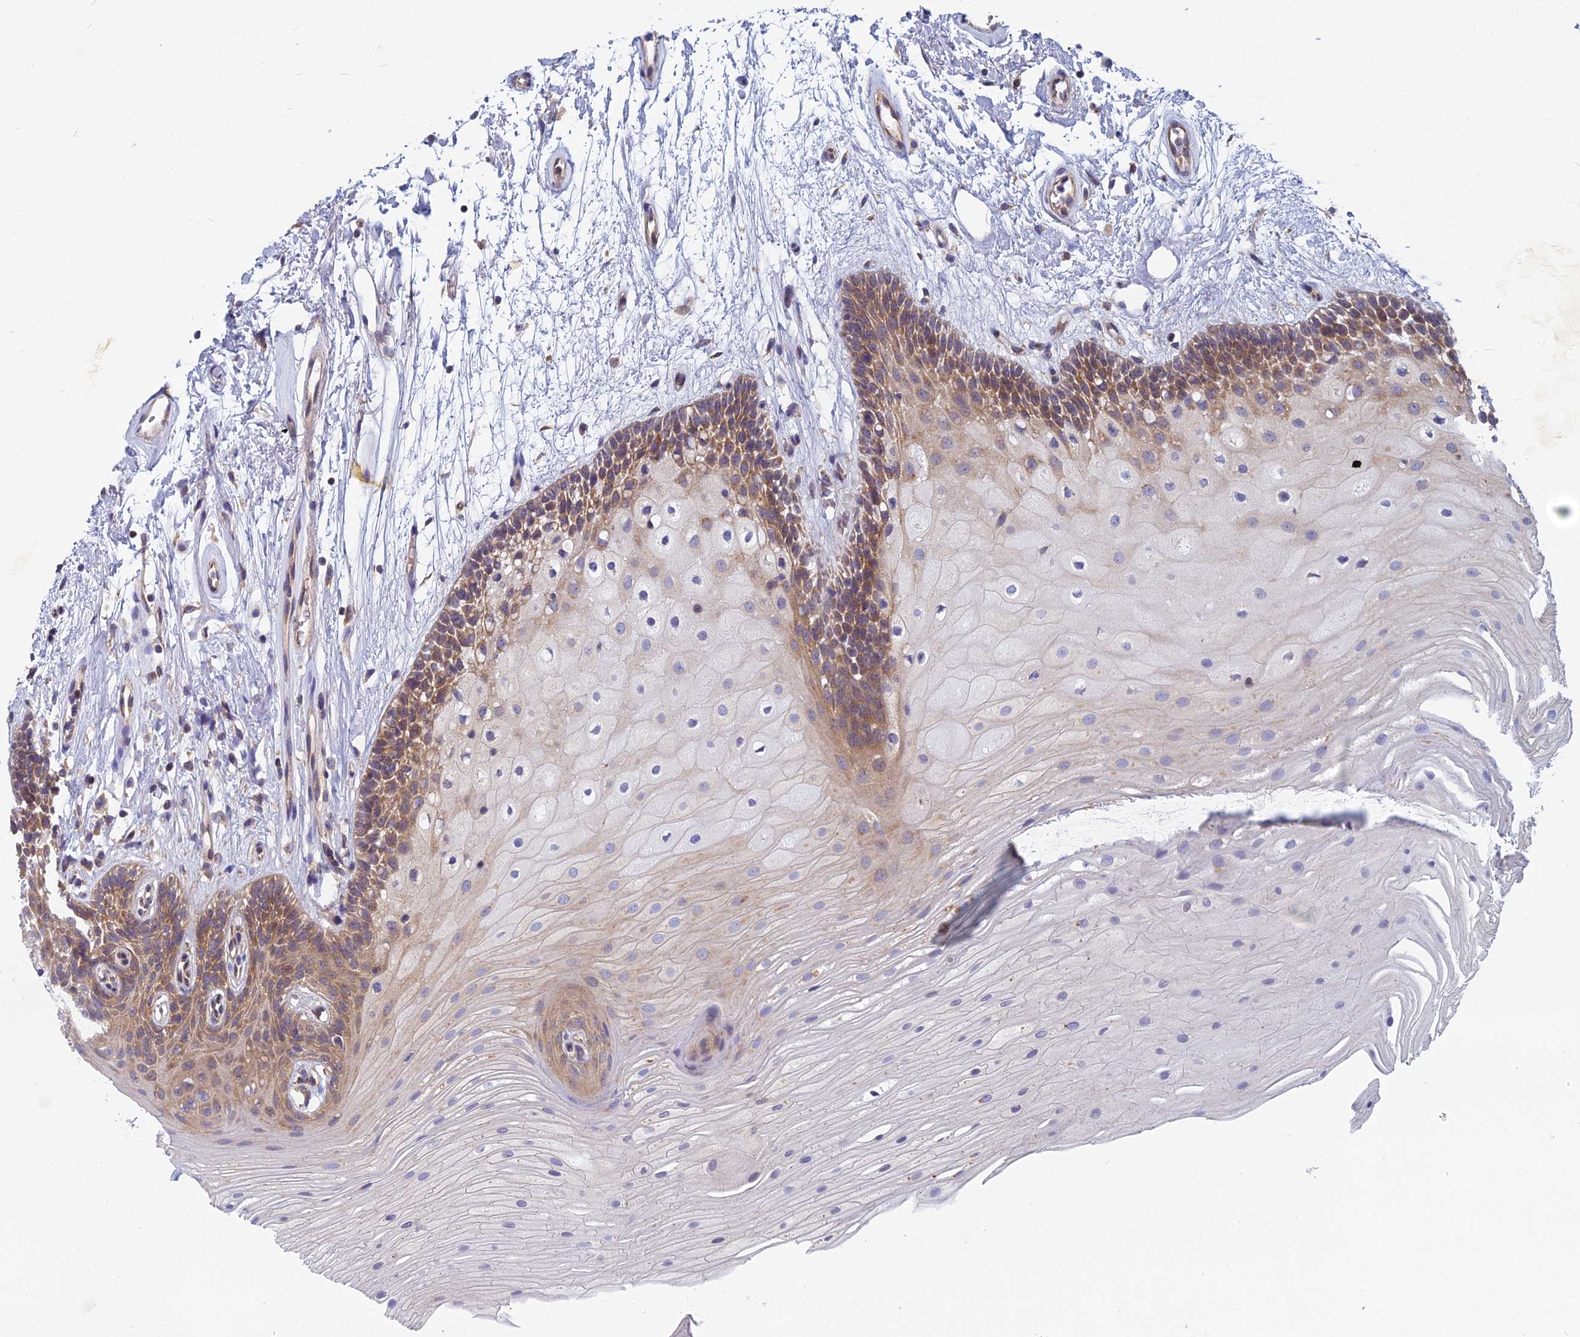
{"staining": {"intensity": "moderate", "quantity": "25%-75%", "location": "cytoplasmic/membranous,nuclear"}, "tissue": "oral mucosa", "cell_type": "Squamous epithelial cells", "image_type": "normal", "snomed": [{"axis": "morphology", "description": "Normal tissue, NOS"}, {"axis": "topography", "description": "Oral tissue"}], "caption": "Moderate cytoplasmic/membranous,nuclear protein positivity is seen in about 25%-75% of squamous epithelial cells in oral mucosa.", "gene": "KIAA1143", "patient": {"sex": "female", "age": 80}}